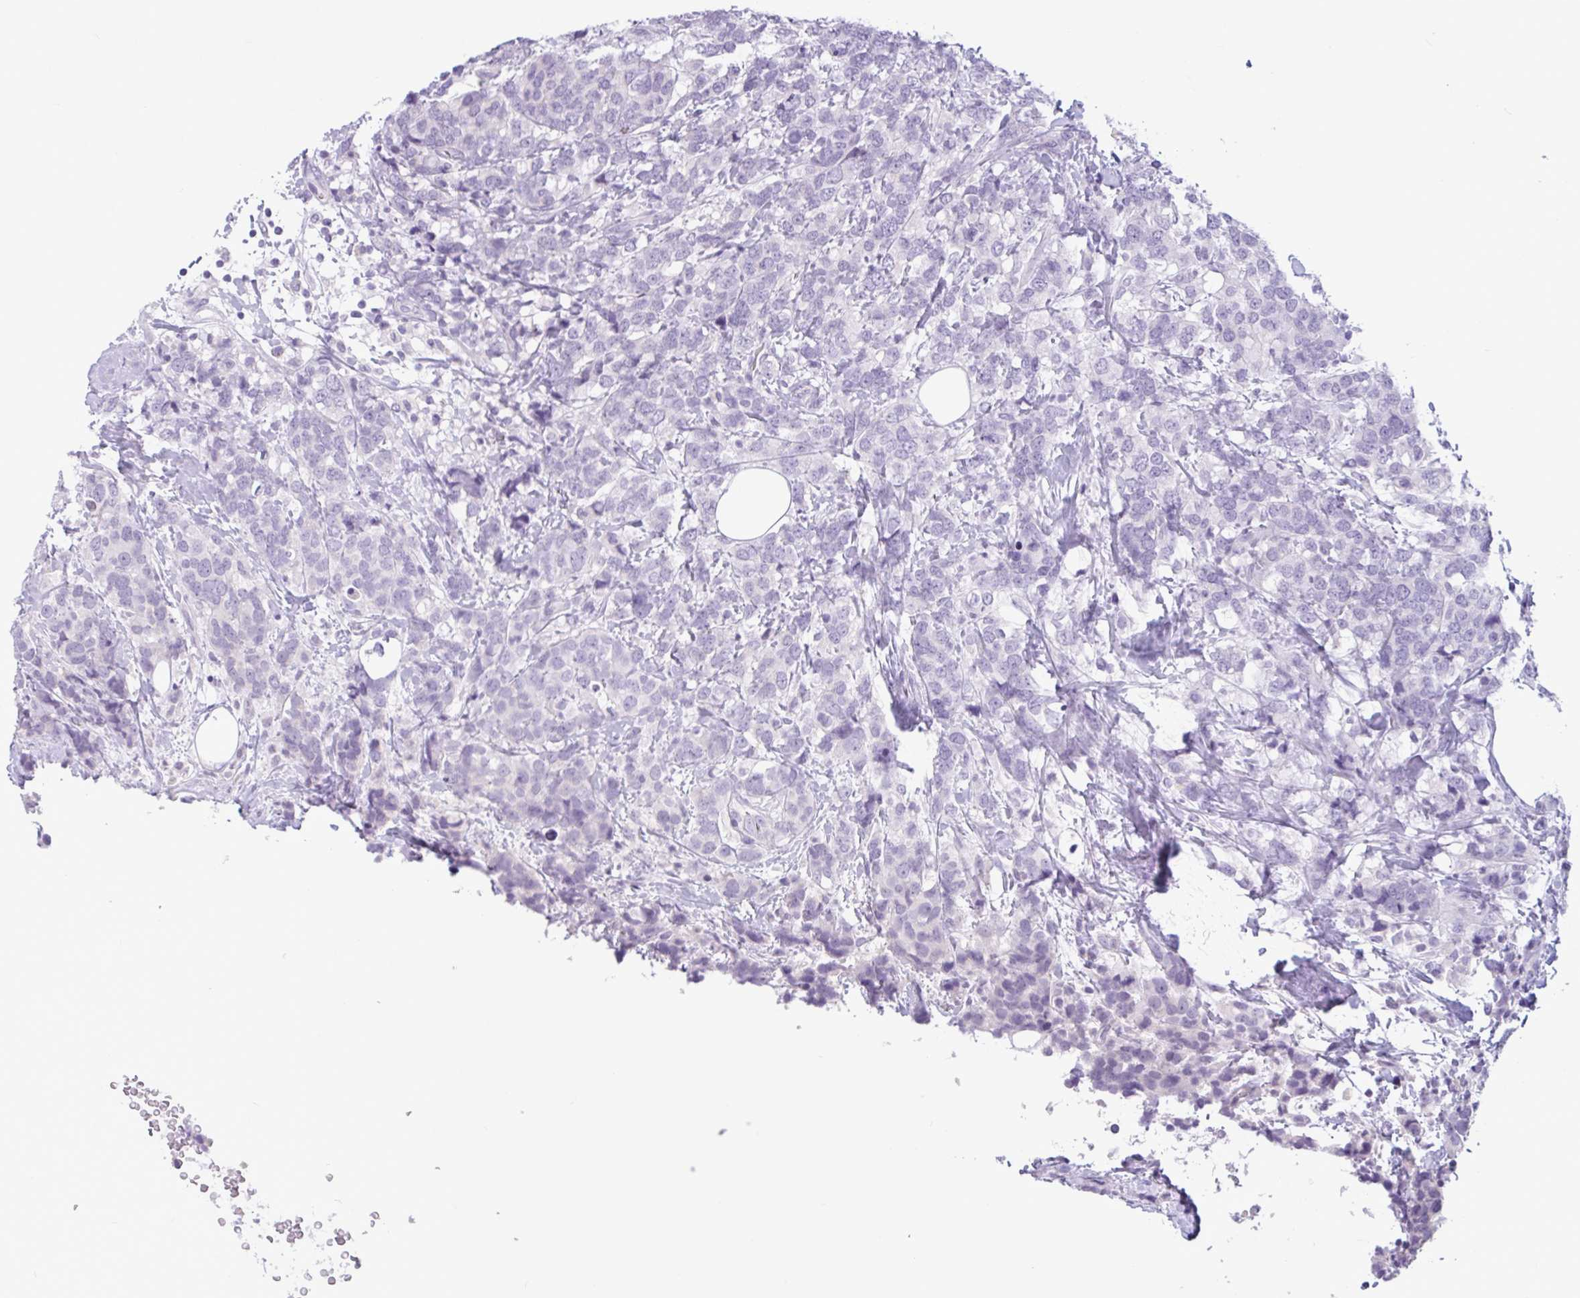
{"staining": {"intensity": "negative", "quantity": "none", "location": "none"}, "tissue": "breast cancer", "cell_type": "Tumor cells", "image_type": "cancer", "snomed": [{"axis": "morphology", "description": "Lobular carcinoma"}, {"axis": "topography", "description": "Breast"}], "caption": "There is no significant positivity in tumor cells of breast lobular carcinoma.", "gene": "CTSE", "patient": {"sex": "female", "age": 59}}